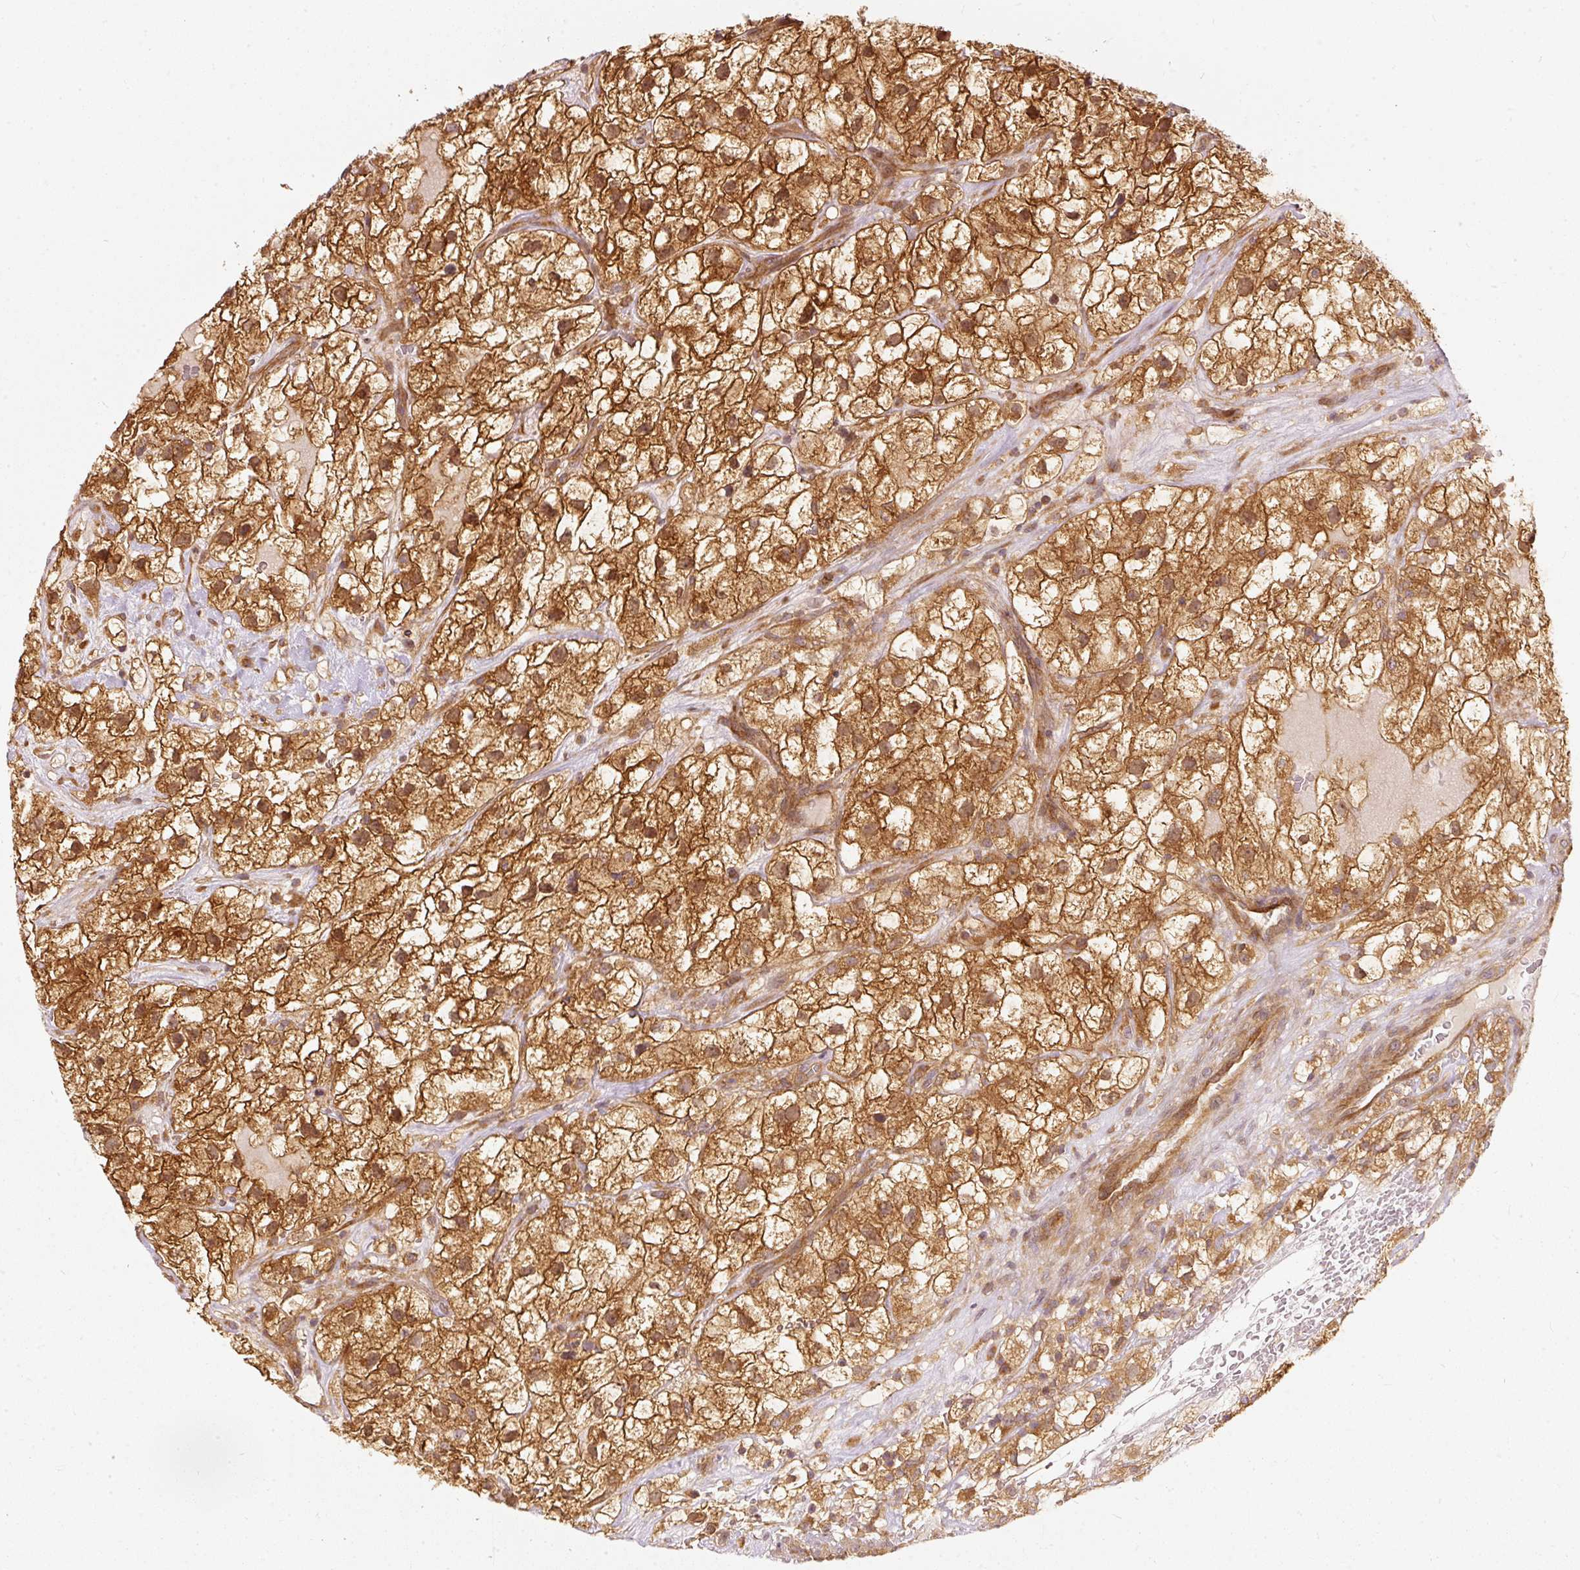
{"staining": {"intensity": "moderate", "quantity": ">75%", "location": "cytoplasmic/membranous,nuclear"}, "tissue": "renal cancer", "cell_type": "Tumor cells", "image_type": "cancer", "snomed": [{"axis": "morphology", "description": "Adenocarcinoma, NOS"}, {"axis": "topography", "description": "Kidney"}], "caption": "Protein staining shows moderate cytoplasmic/membranous and nuclear staining in approximately >75% of tumor cells in renal adenocarcinoma.", "gene": "EIF3B", "patient": {"sex": "male", "age": 59}}